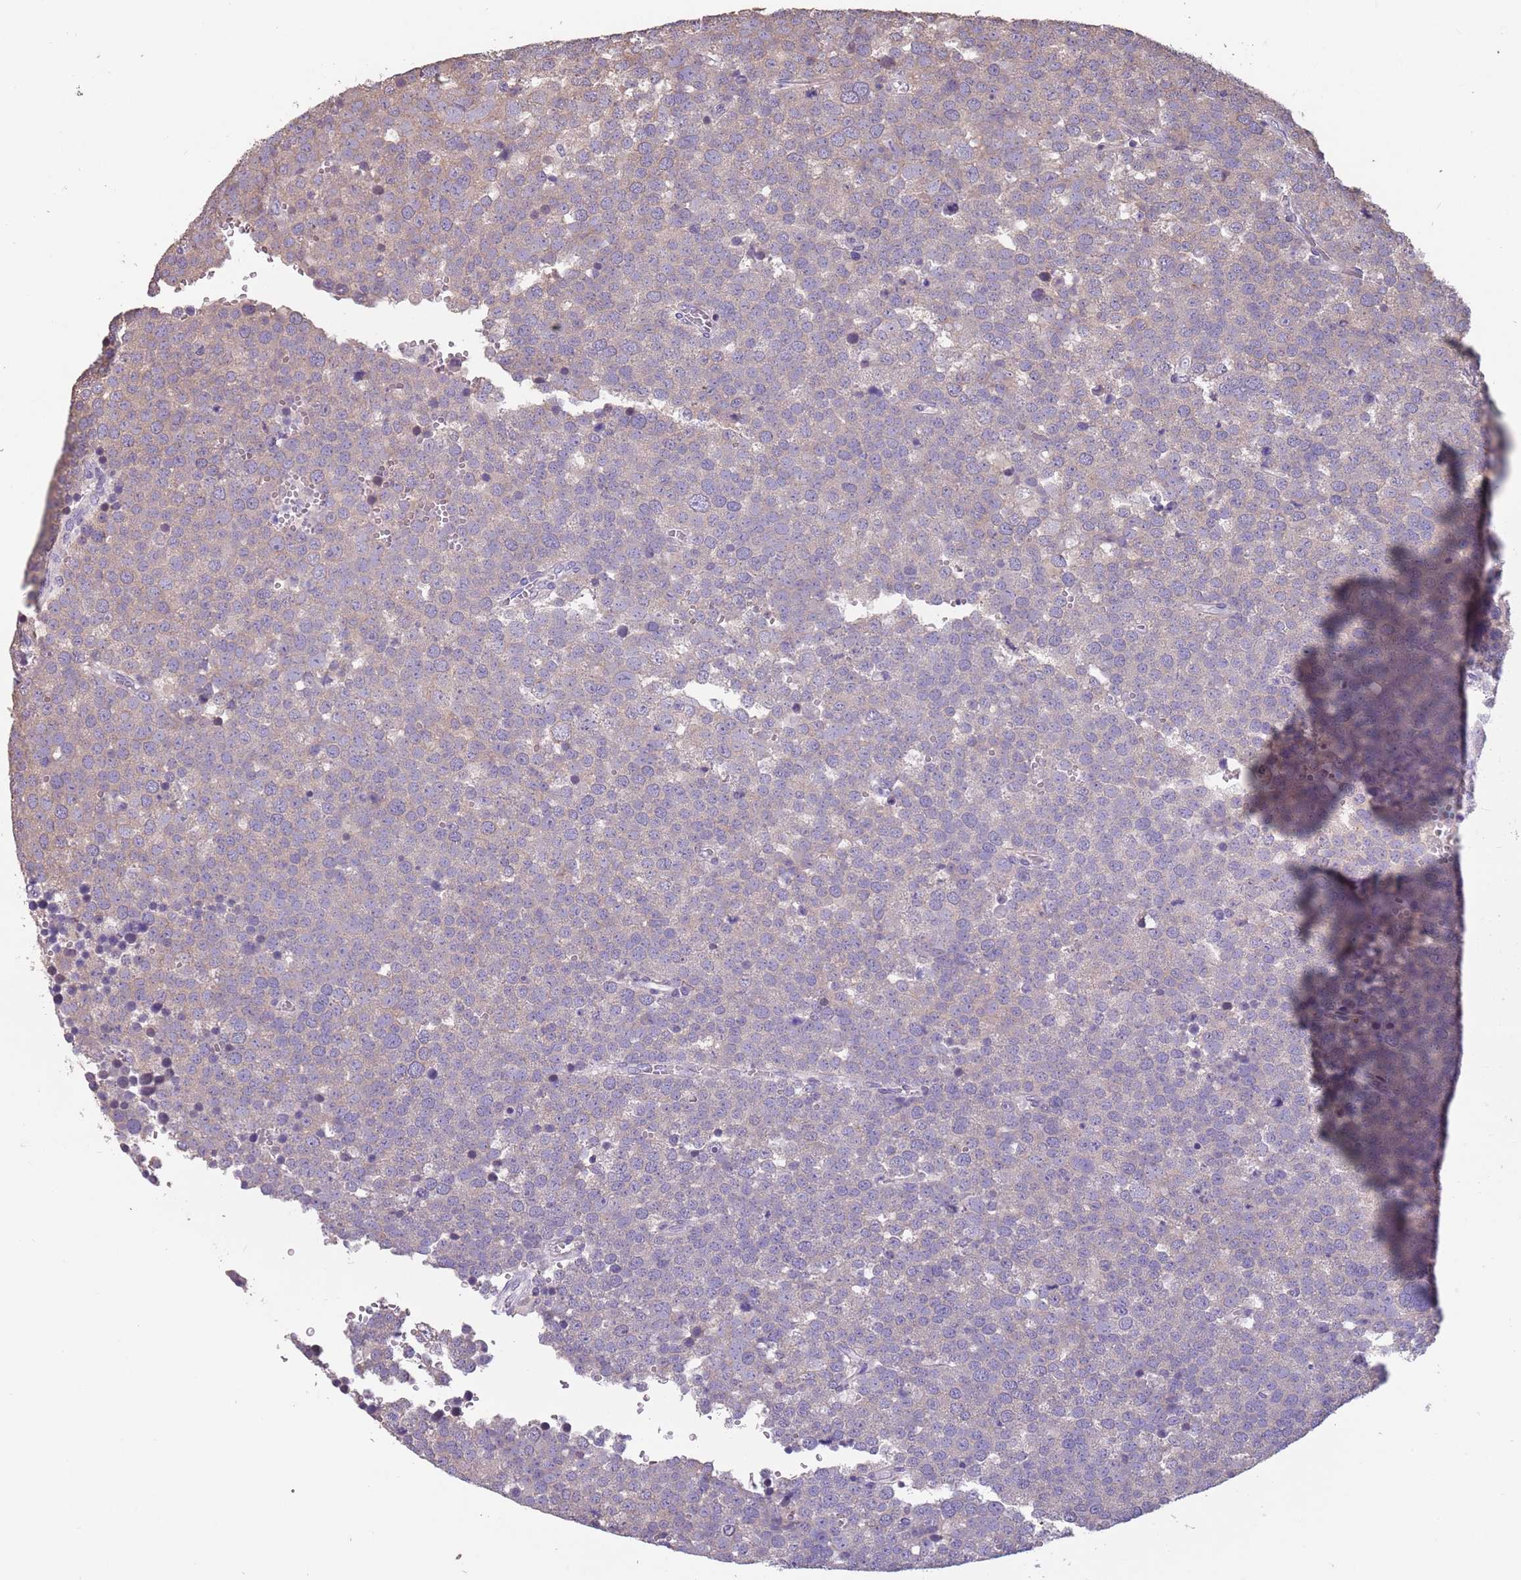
{"staining": {"intensity": "weak", "quantity": "<25%", "location": "cytoplasmic/membranous"}, "tissue": "testis cancer", "cell_type": "Tumor cells", "image_type": "cancer", "snomed": [{"axis": "morphology", "description": "Seminoma, NOS"}, {"axis": "topography", "description": "Testis"}], "caption": "IHC photomicrograph of human testis seminoma stained for a protein (brown), which shows no expression in tumor cells.", "gene": "MBD3L1", "patient": {"sex": "male", "age": 71}}